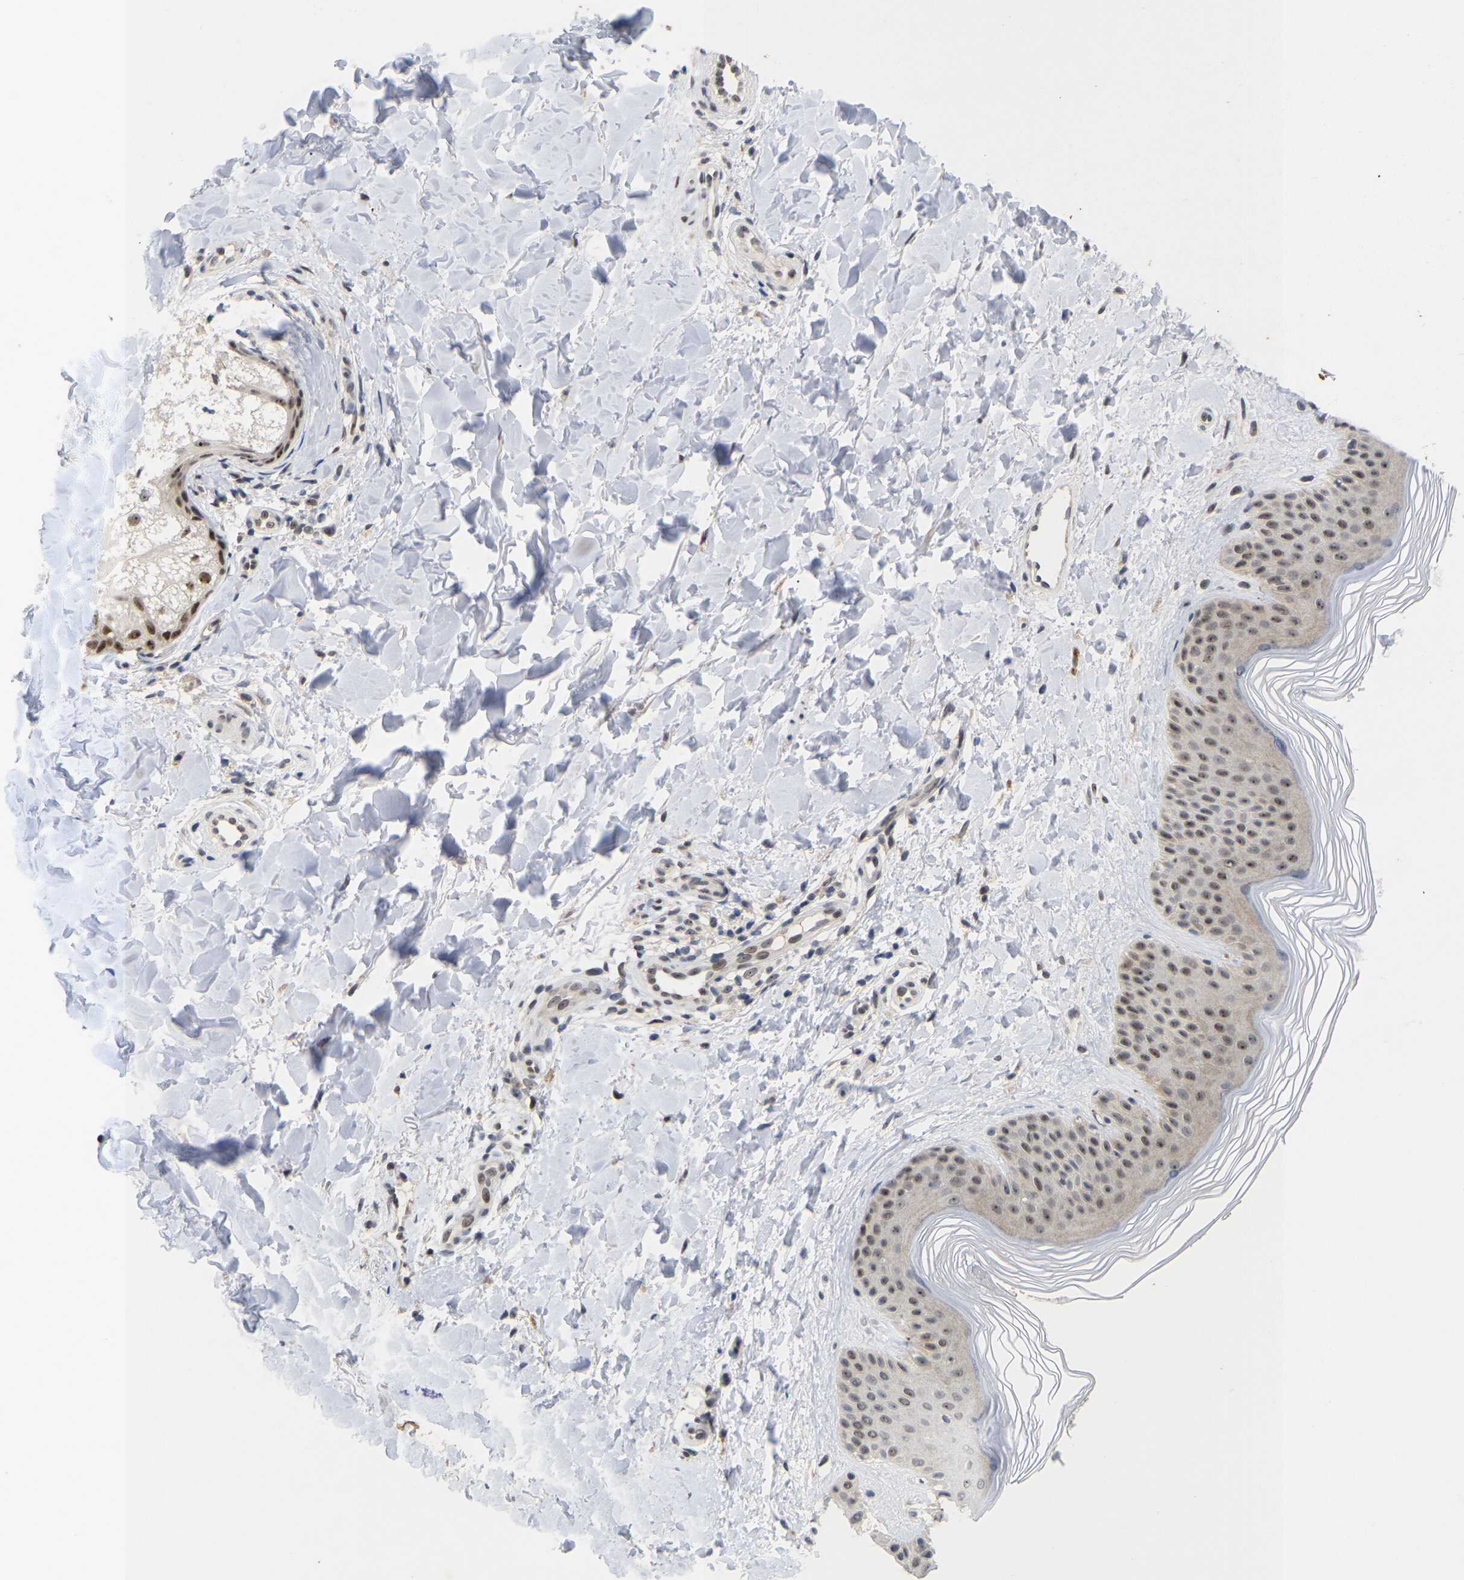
{"staining": {"intensity": "negative", "quantity": "none", "location": "none"}, "tissue": "skin", "cell_type": "Fibroblasts", "image_type": "normal", "snomed": [{"axis": "morphology", "description": "Normal tissue, NOS"}, {"axis": "morphology", "description": "Malignant melanoma, Metastatic site"}, {"axis": "topography", "description": "Skin"}], "caption": "A micrograph of human skin is negative for staining in fibroblasts. Brightfield microscopy of immunohistochemistry (IHC) stained with DAB (3,3'-diaminobenzidine) (brown) and hematoxylin (blue), captured at high magnification.", "gene": "NLE1", "patient": {"sex": "male", "age": 41}}